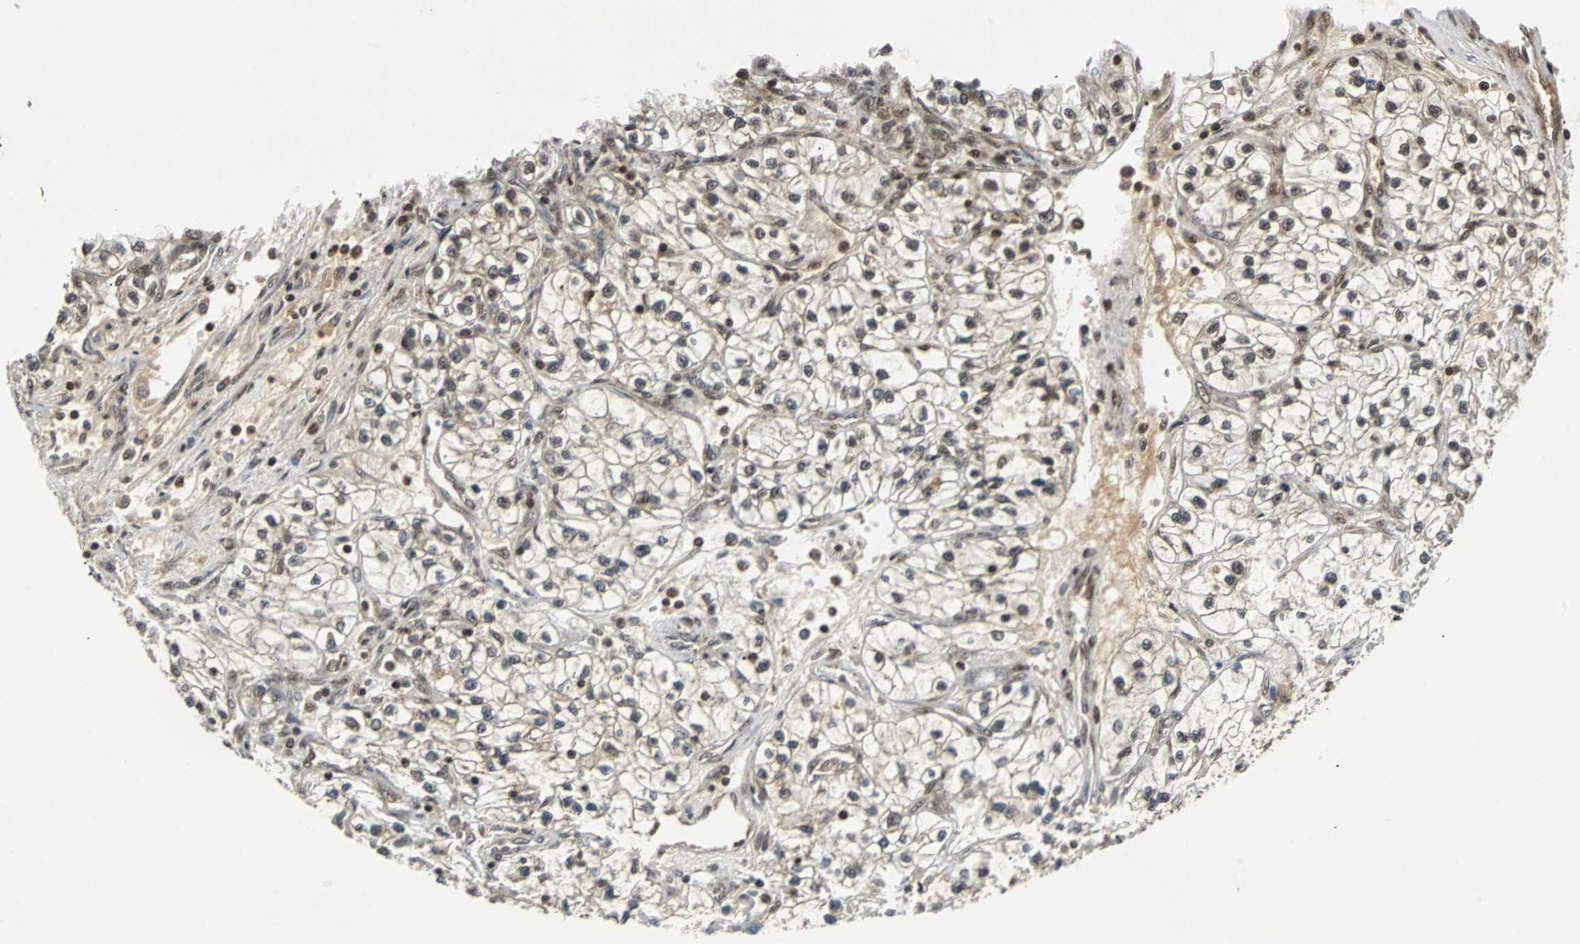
{"staining": {"intensity": "moderate", "quantity": ">75%", "location": "nuclear"}, "tissue": "renal cancer", "cell_type": "Tumor cells", "image_type": "cancer", "snomed": [{"axis": "morphology", "description": "Adenocarcinoma, NOS"}, {"axis": "topography", "description": "Kidney"}], "caption": "Renal adenocarcinoma was stained to show a protein in brown. There is medium levels of moderate nuclear staining in about >75% of tumor cells.", "gene": "TAF5", "patient": {"sex": "female", "age": 57}}